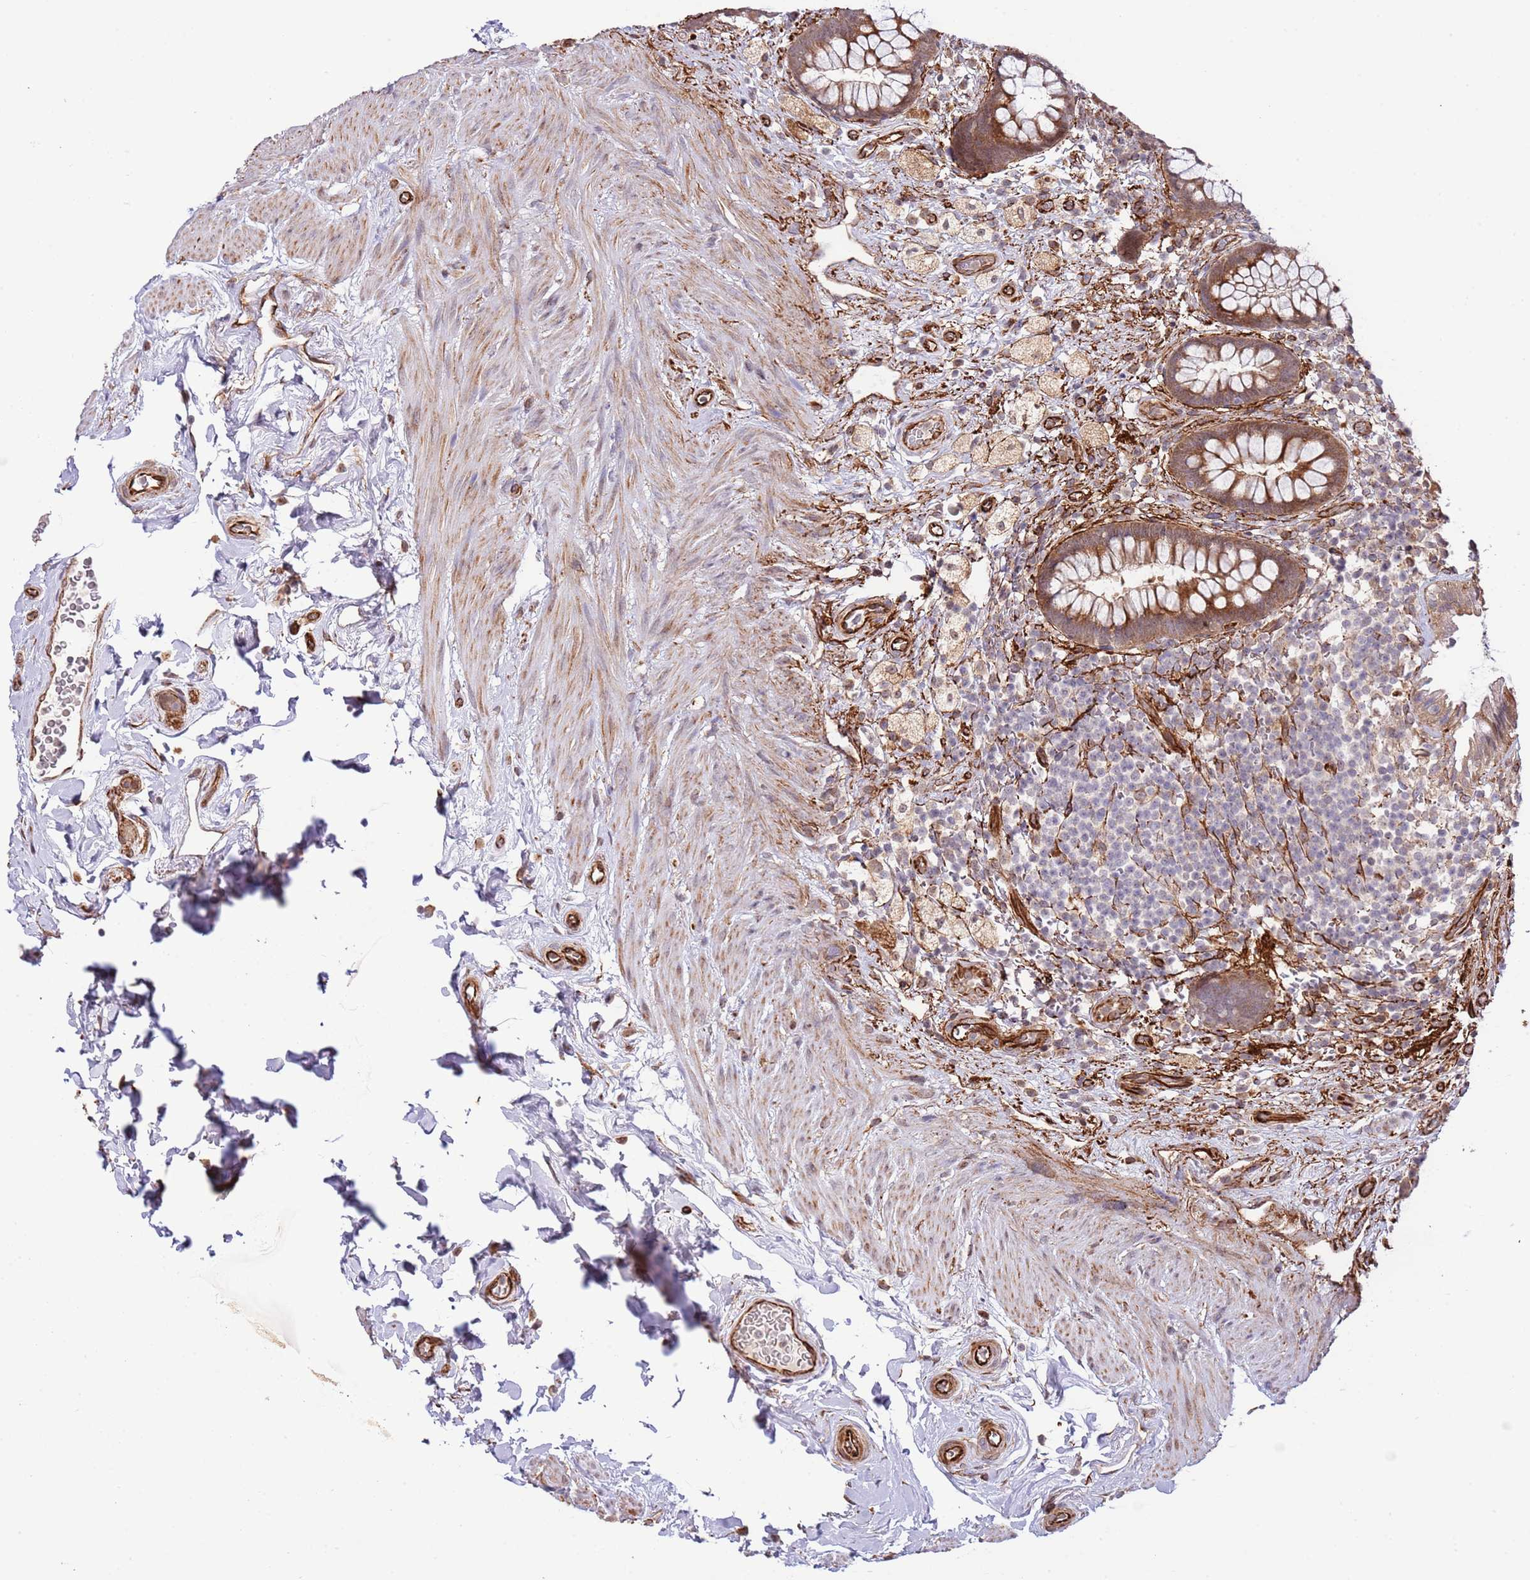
{"staining": {"intensity": "moderate", "quantity": ">75%", "location": "cytoplasmic/membranous"}, "tissue": "rectum", "cell_type": "Glandular cells", "image_type": "normal", "snomed": [{"axis": "morphology", "description": "Normal tissue, NOS"}, {"axis": "topography", "description": "Rectum"}, {"axis": "topography", "description": "Peripheral nerve tissue"}], "caption": "Immunohistochemical staining of normal rectum shows >75% levels of moderate cytoplasmic/membranous protein positivity in about >75% of glandular cells. (DAB (3,3'-diaminobenzidine) = brown stain, brightfield microscopy at high magnification).", "gene": "NEK3", "patient": {"sex": "female", "age": 69}}